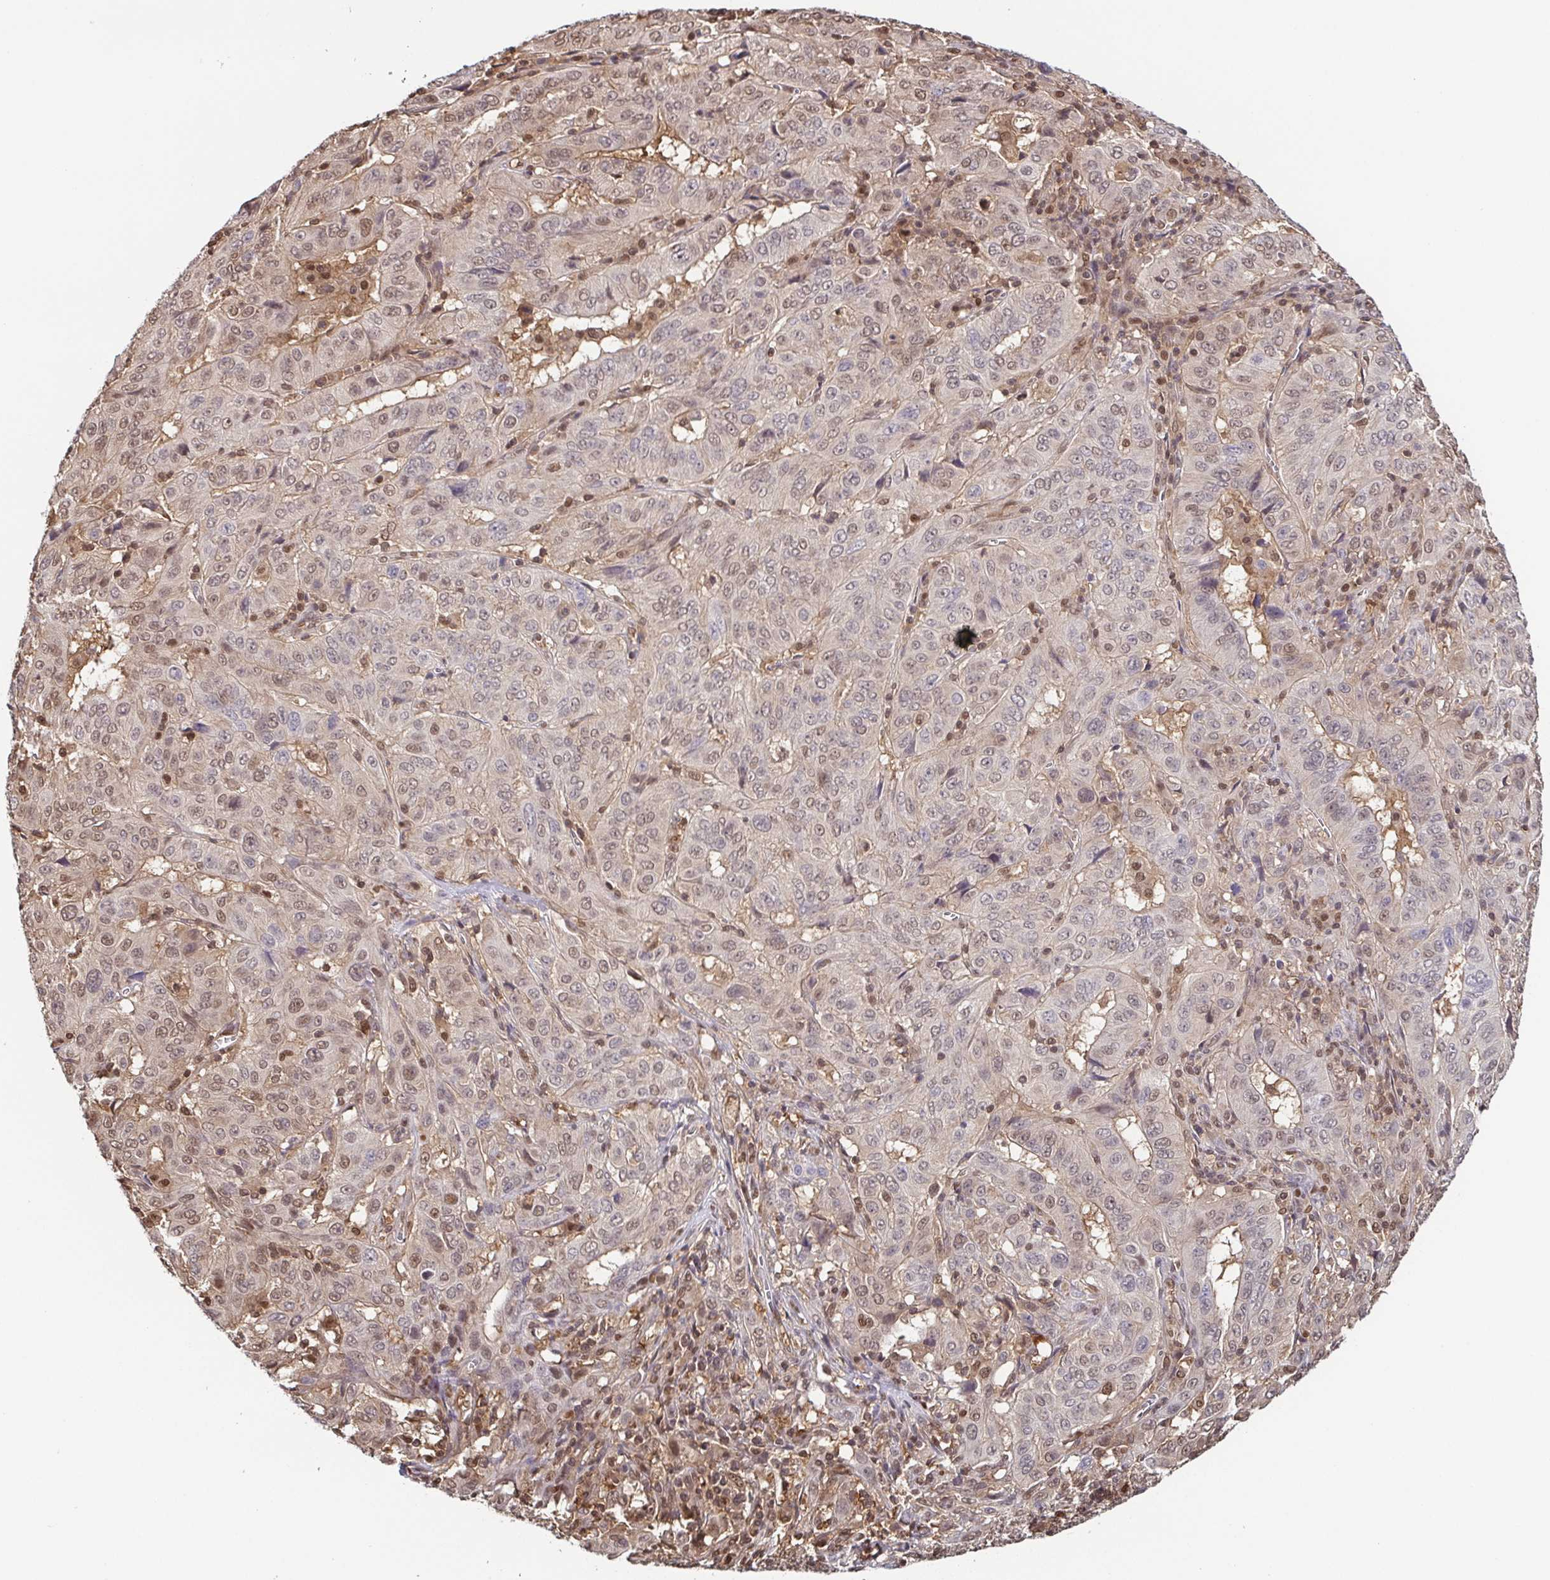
{"staining": {"intensity": "moderate", "quantity": ">75%", "location": "cytoplasmic/membranous,nuclear"}, "tissue": "pancreatic cancer", "cell_type": "Tumor cells", "image_type": "cancer", "snomed": [{"axis": "morphology", "description": "Adenocarcinoma, NOS"}, {"axis": "topography", "description": "Pancreas"}], "caption": "Pancreatic adenocarcinoma stained for a protein reveals moderate cytoplasmic/membranous and nuclear positivity in tumor cells.", "gene": "PSMB9", "patient": {"sex": "male", "age": 63}}